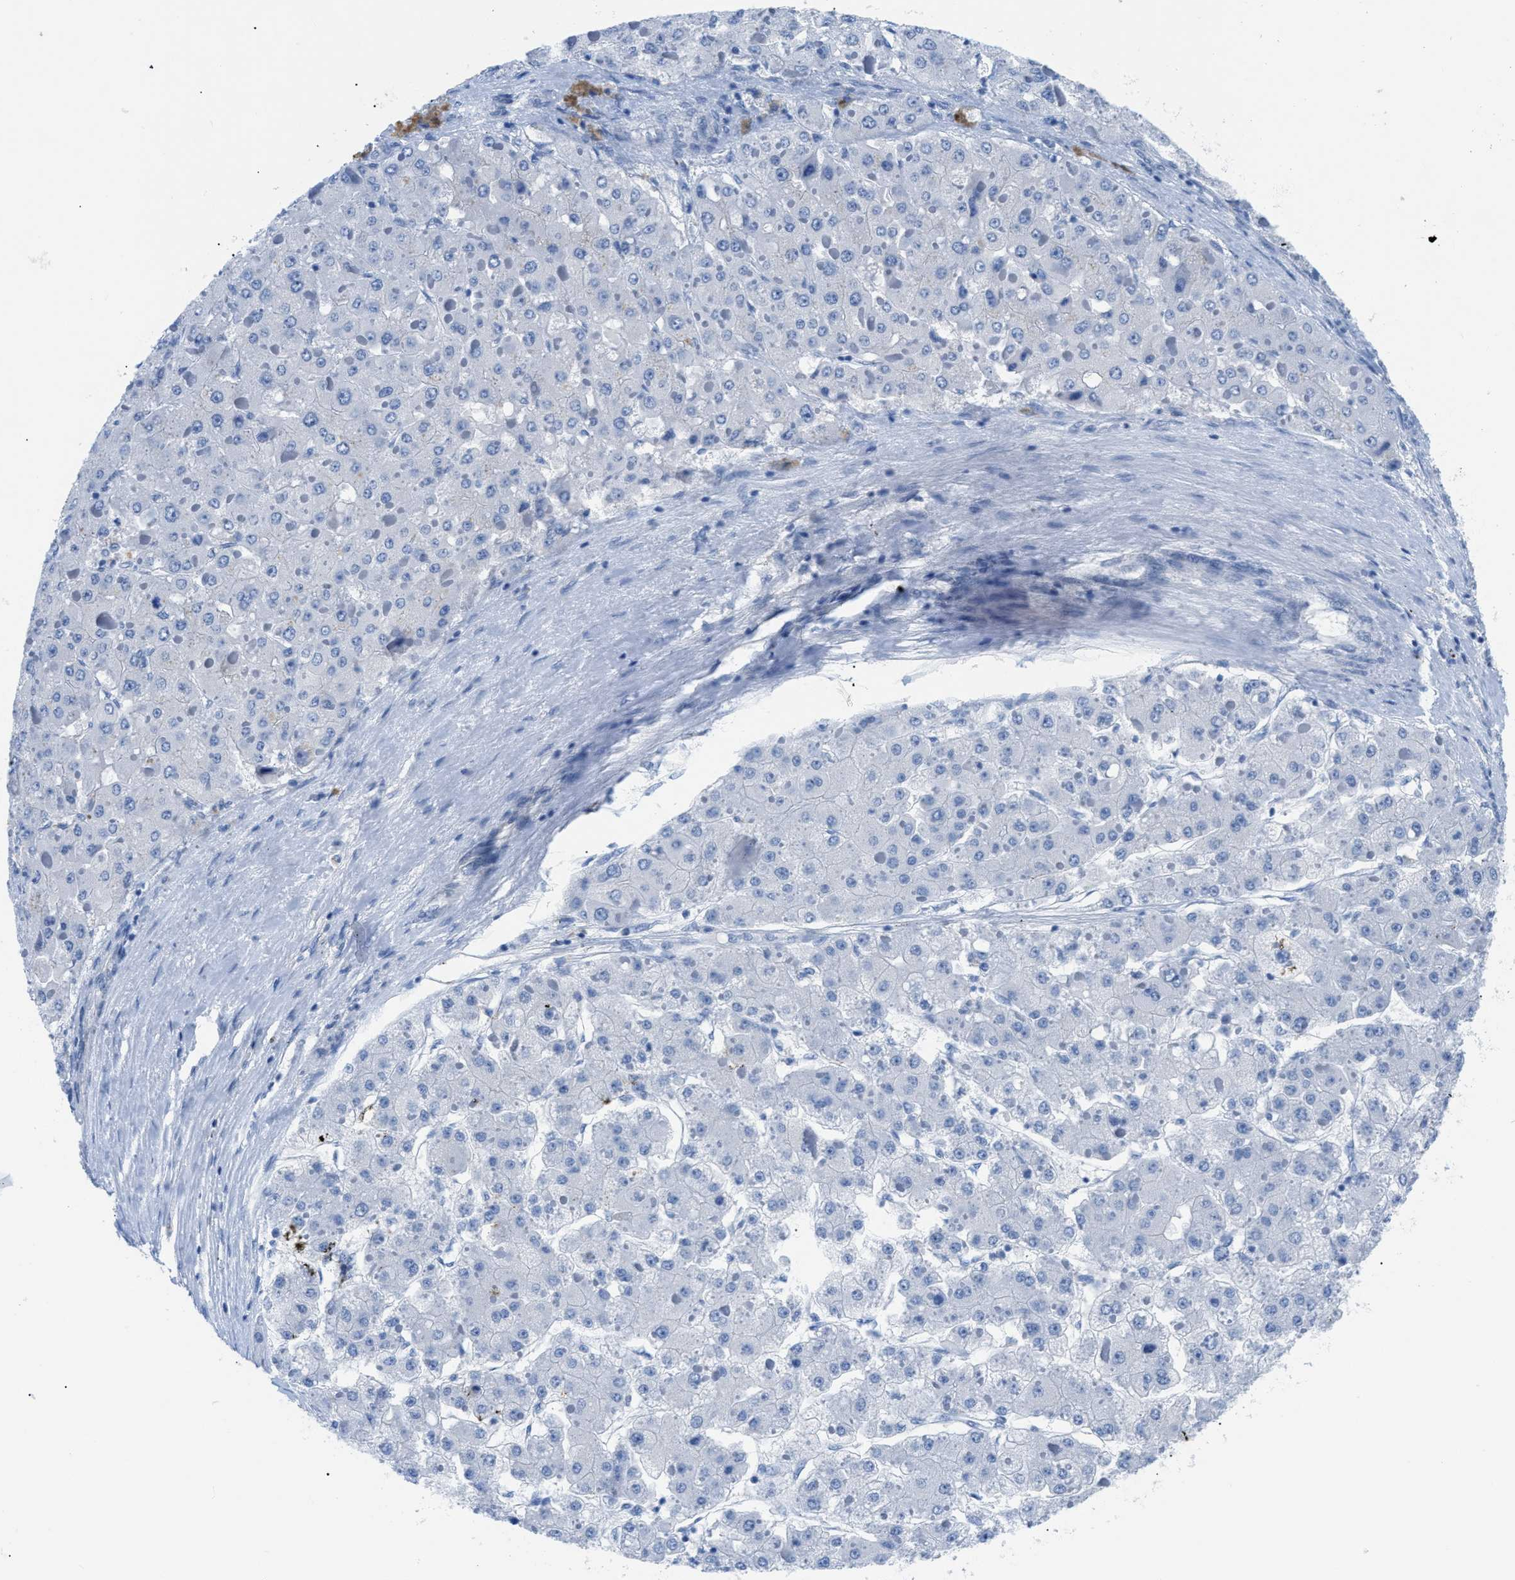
{"staining": {"intensity": "negative", "quantity": "none", "location": "none"}, "tissue": "liver cancer", "cell_type": "Tumor cells", "image_type": "cancer", "snomed": [{"axis": "morphology", "description": "Carcinoma, Hepatocellular, NOS"}, {"axis": "topography", "description": "Liver"}], "caption": "IHC photomicrograph of liver cancer stained for a protein (brown), which reveals no positivity in tumor cells. Brightfield microscopy of IHC stained with DAB (brown) and hematoxylin (blue), captured at high magnification.", "gene": "FDCSP", "patient": {"sex": "female", "age": 73}}